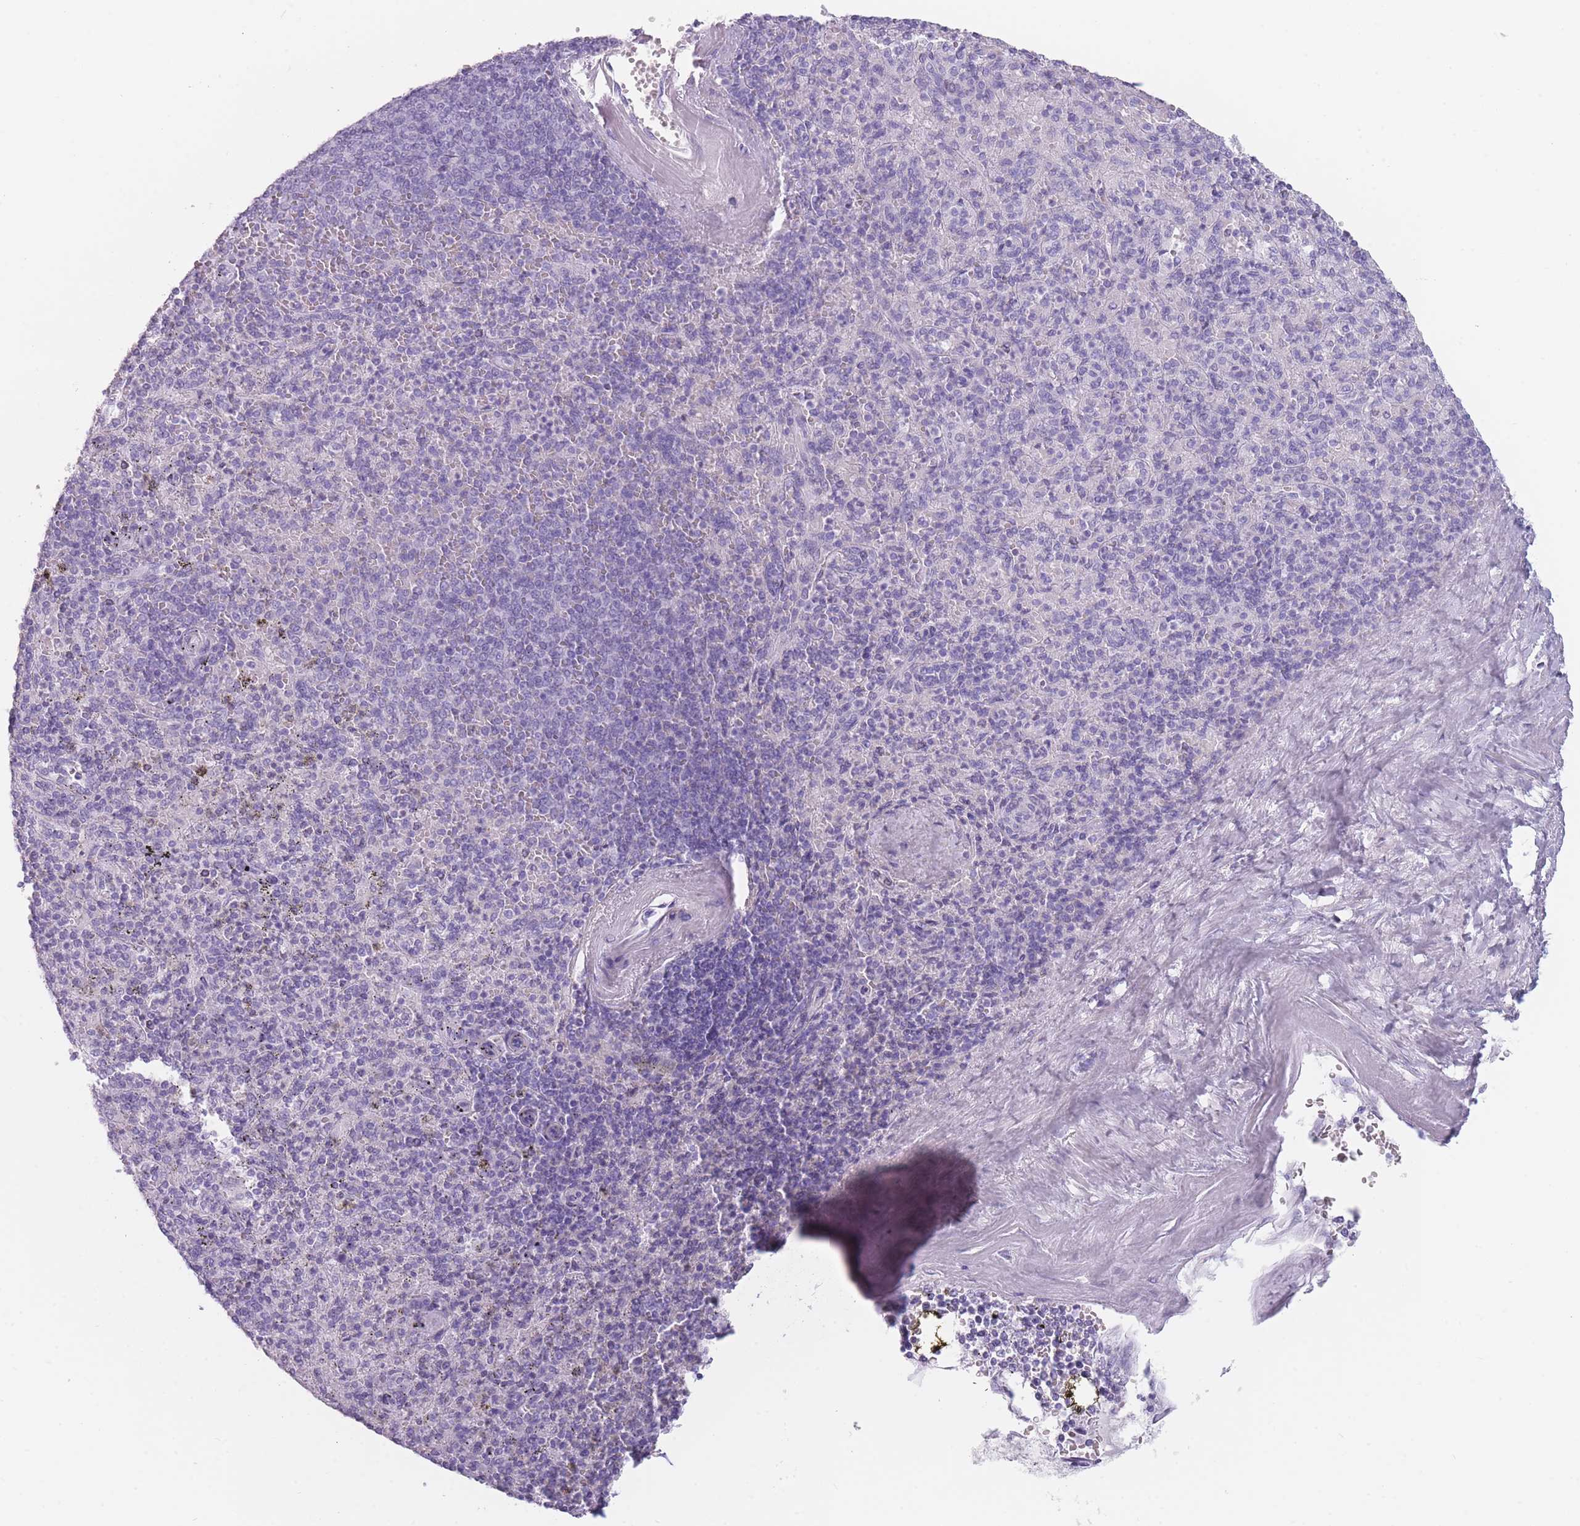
{"staining": {"intensity": "negative", "quantity": "none", "location": "none"}, "tissue": "spleen", "cell_type": "Cells in red pulp", "image_type": "normal", "snomed": [{"axis": "morphology", "description": "Normal tissue, NOS"}, {"axis": "topography", "description": "Spleen"}], "caption": "IHC image of unremarkable spleen stained for a protein (brown), which demonstrates no staining in cells in red pulp.", "gene": "GPR12", "patient": {"sex": "male", "age": 82}}